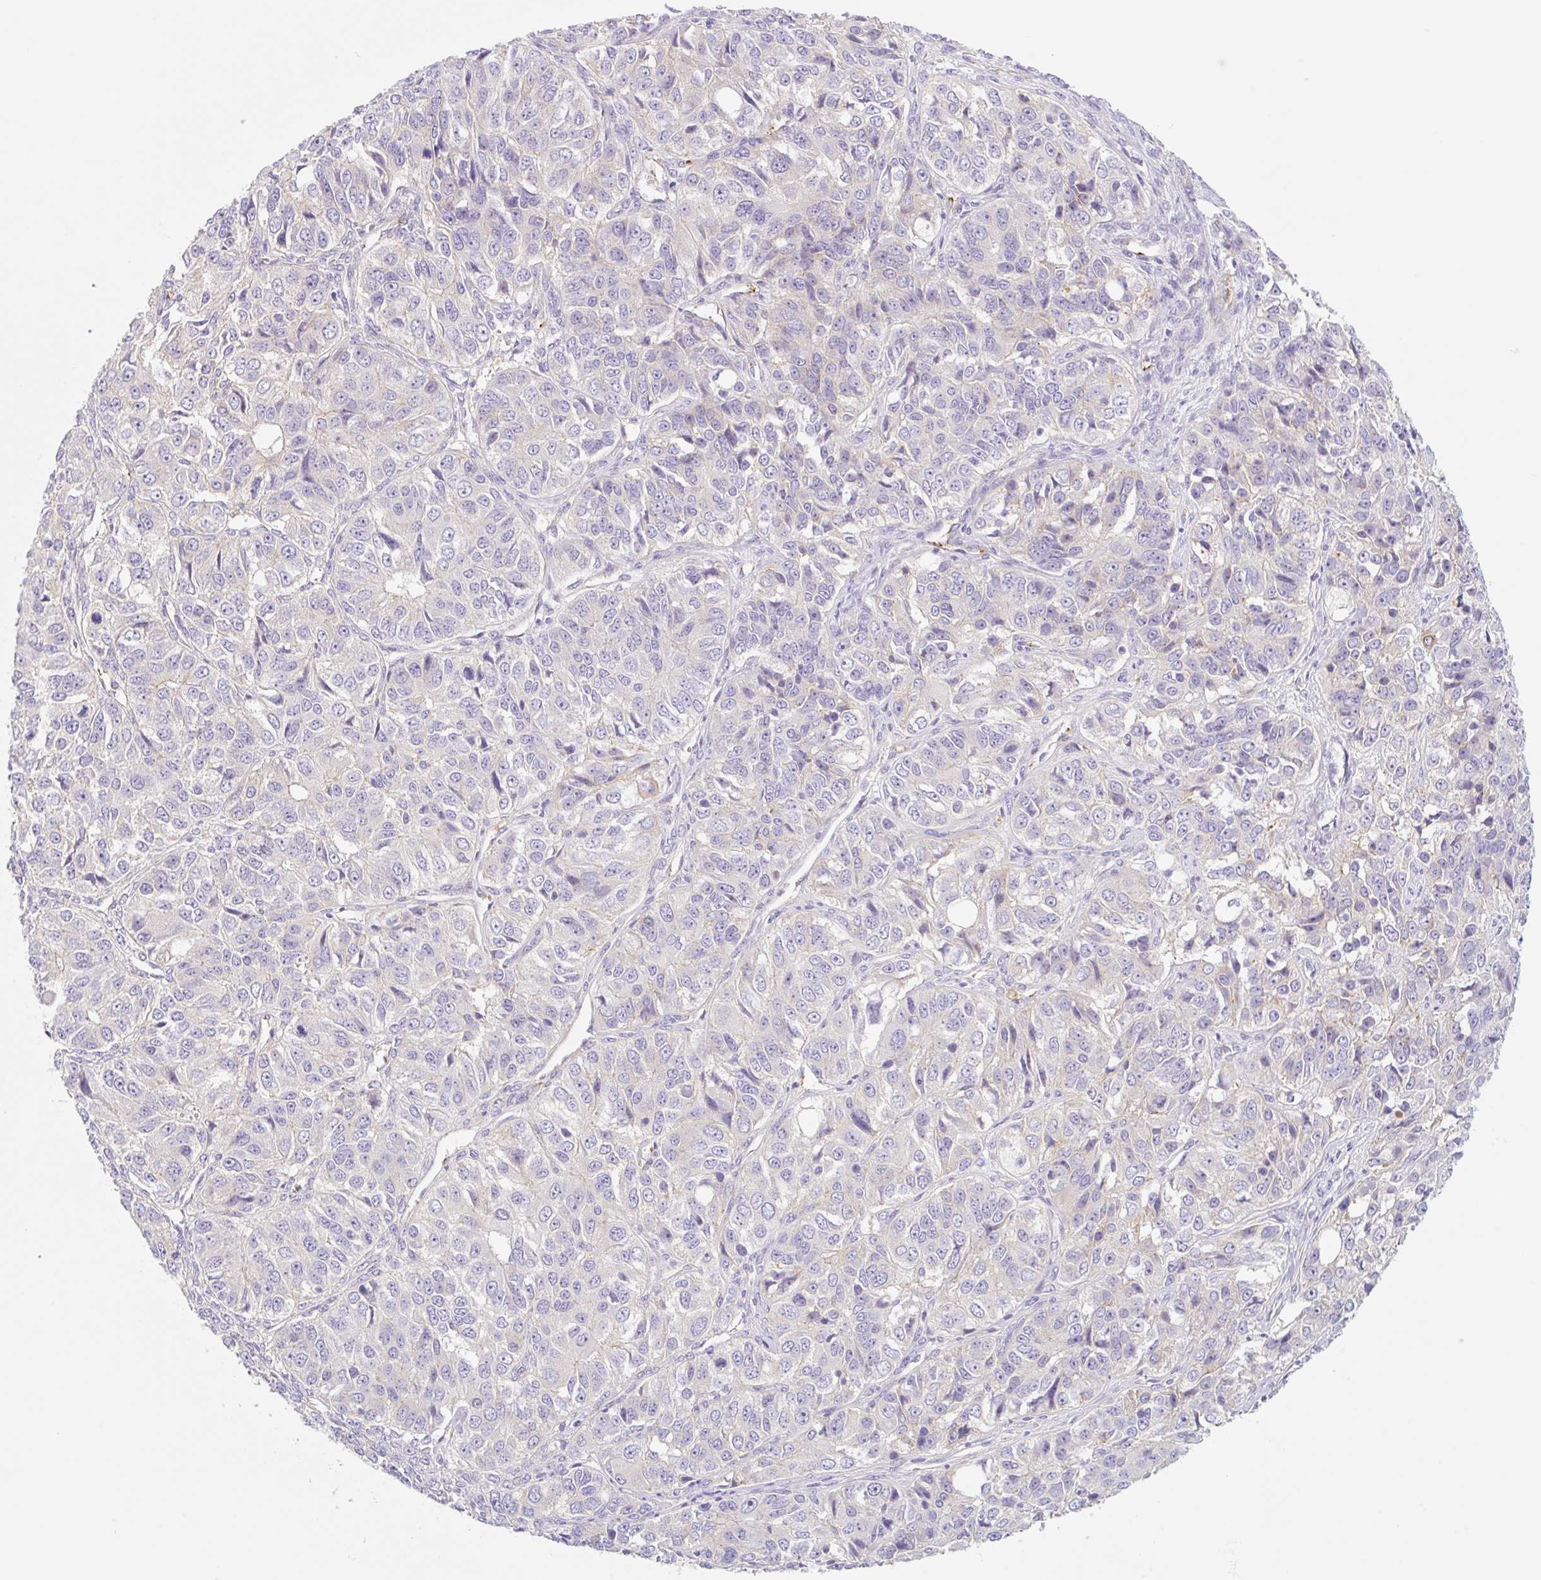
{"staining": {"intensity": "weak", "quantity": "<25%", "location": "cytoplasmic/membranous"}, "tissue": "ovarian cancer", "cell_type": "Tumor cells", "image_type": "cancer", "snomed": [{"axis": "morphology", "description": "Carcinoma, endometroid"}, {"axis": "topography", "description": "Ovary"}], "caption": "This is a photomicrograph of immunohistochemistry staining of endometroid carcinoma (ovarian), which shows no positivity in tumor cells. (DAB (3,3'-diaminobenzidine) immunohistochemistry (IHC) visualized using brightfield microscopy, high magnification).", "gene": "LYVE1", "patient": {"sex": "female", "age": 51}}